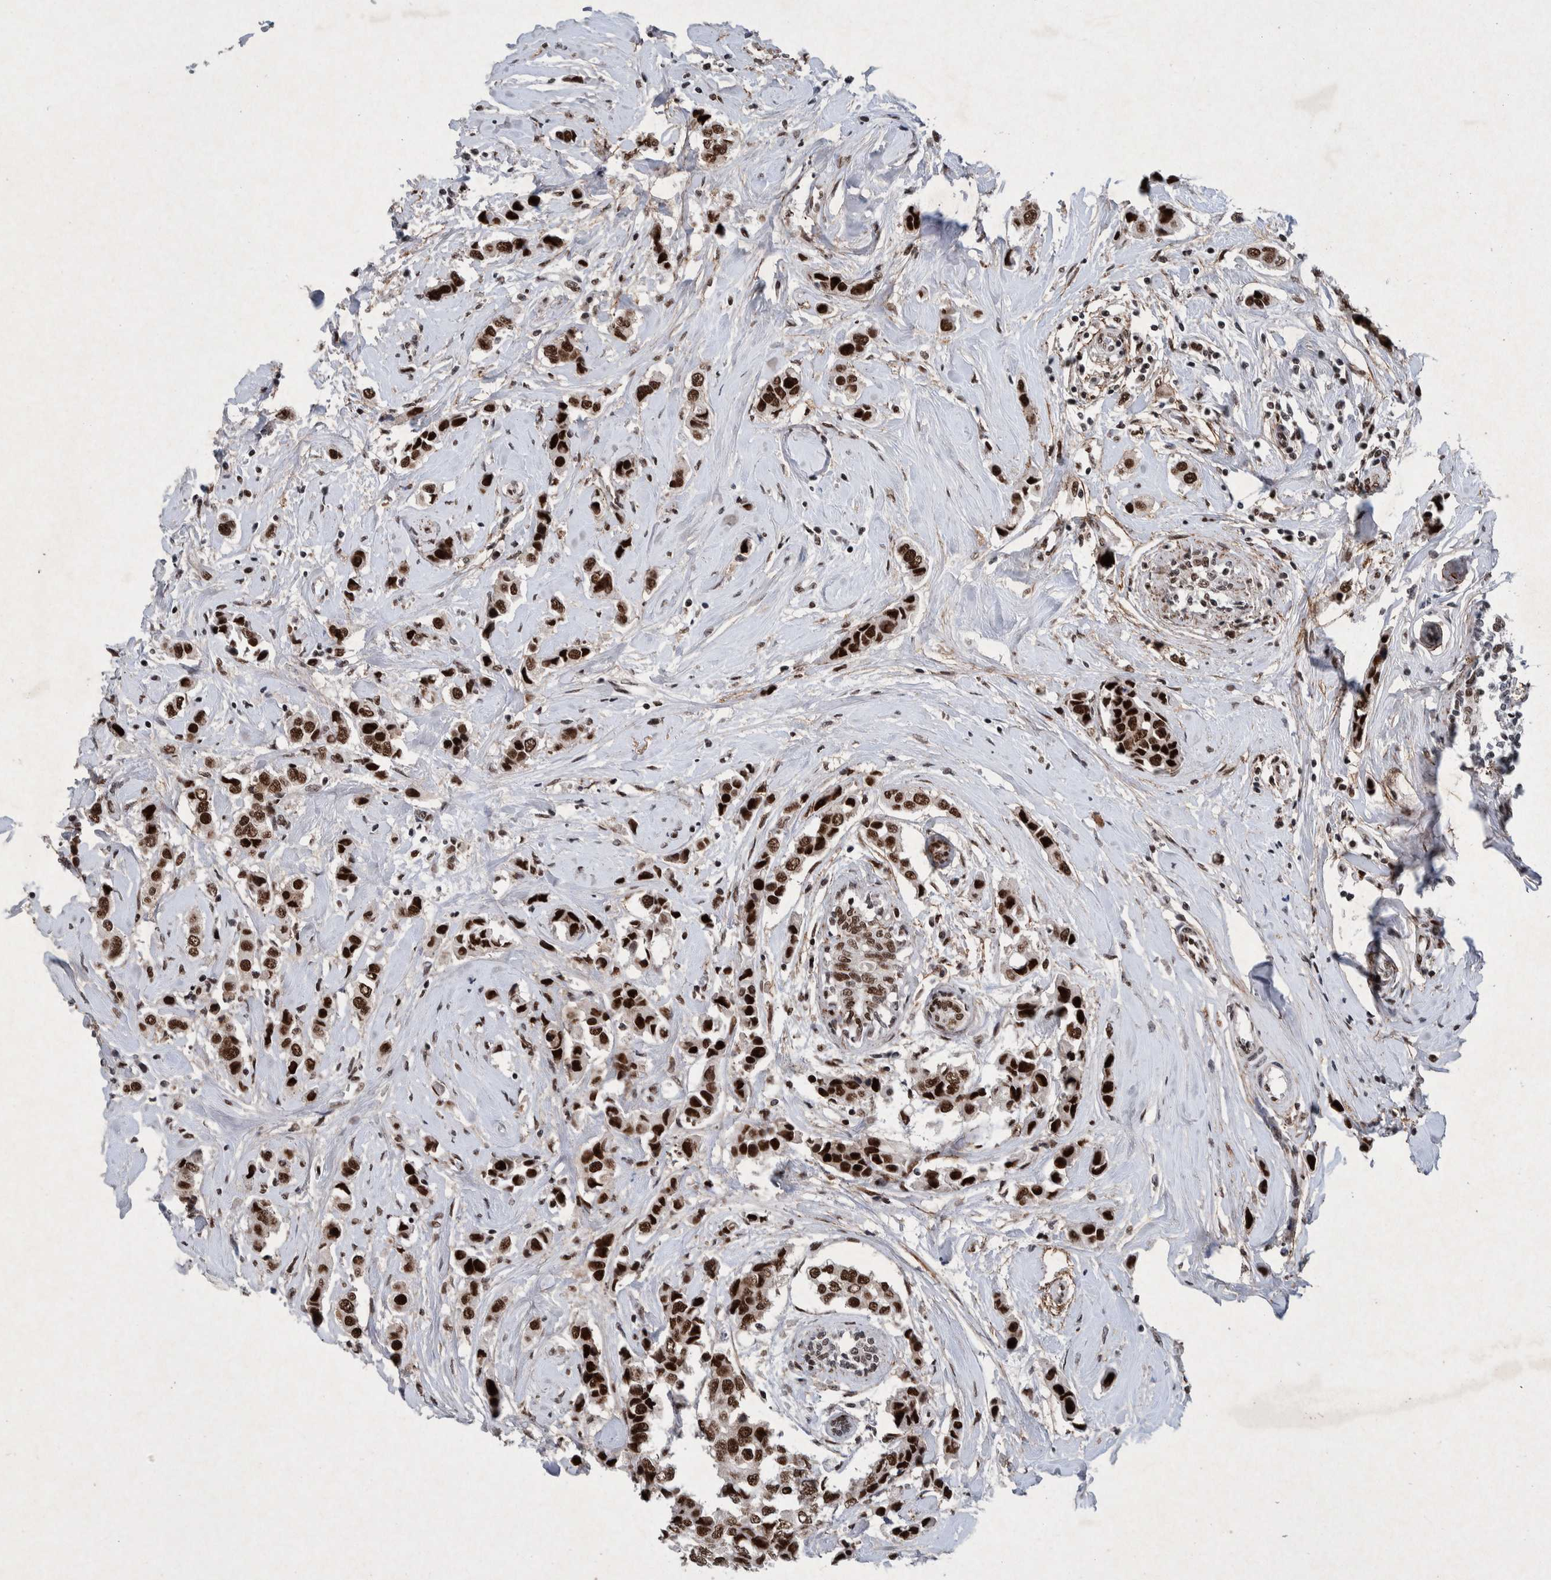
{"staining": {"intensity": "strong", "quantity": ">75%", "location": "nuclear"}, "tissue": "breast cancer", "cell_type": "Tumor cells", "image_type": "cancer", "snomed": [{"axis": "morphology", "description": "Normal tissue, NOS"}, {"axis": "morphology", "description": "Duct carcinoma"}, {"axis": "topography", "description": "Breast"}], "caption": "Breast cancer stained with a brown dye displays strong nuclear positive staining in approximately >75% of tumor cells.", "gene": "TAF10", "patient": {"sex": "female", "age": 50}}